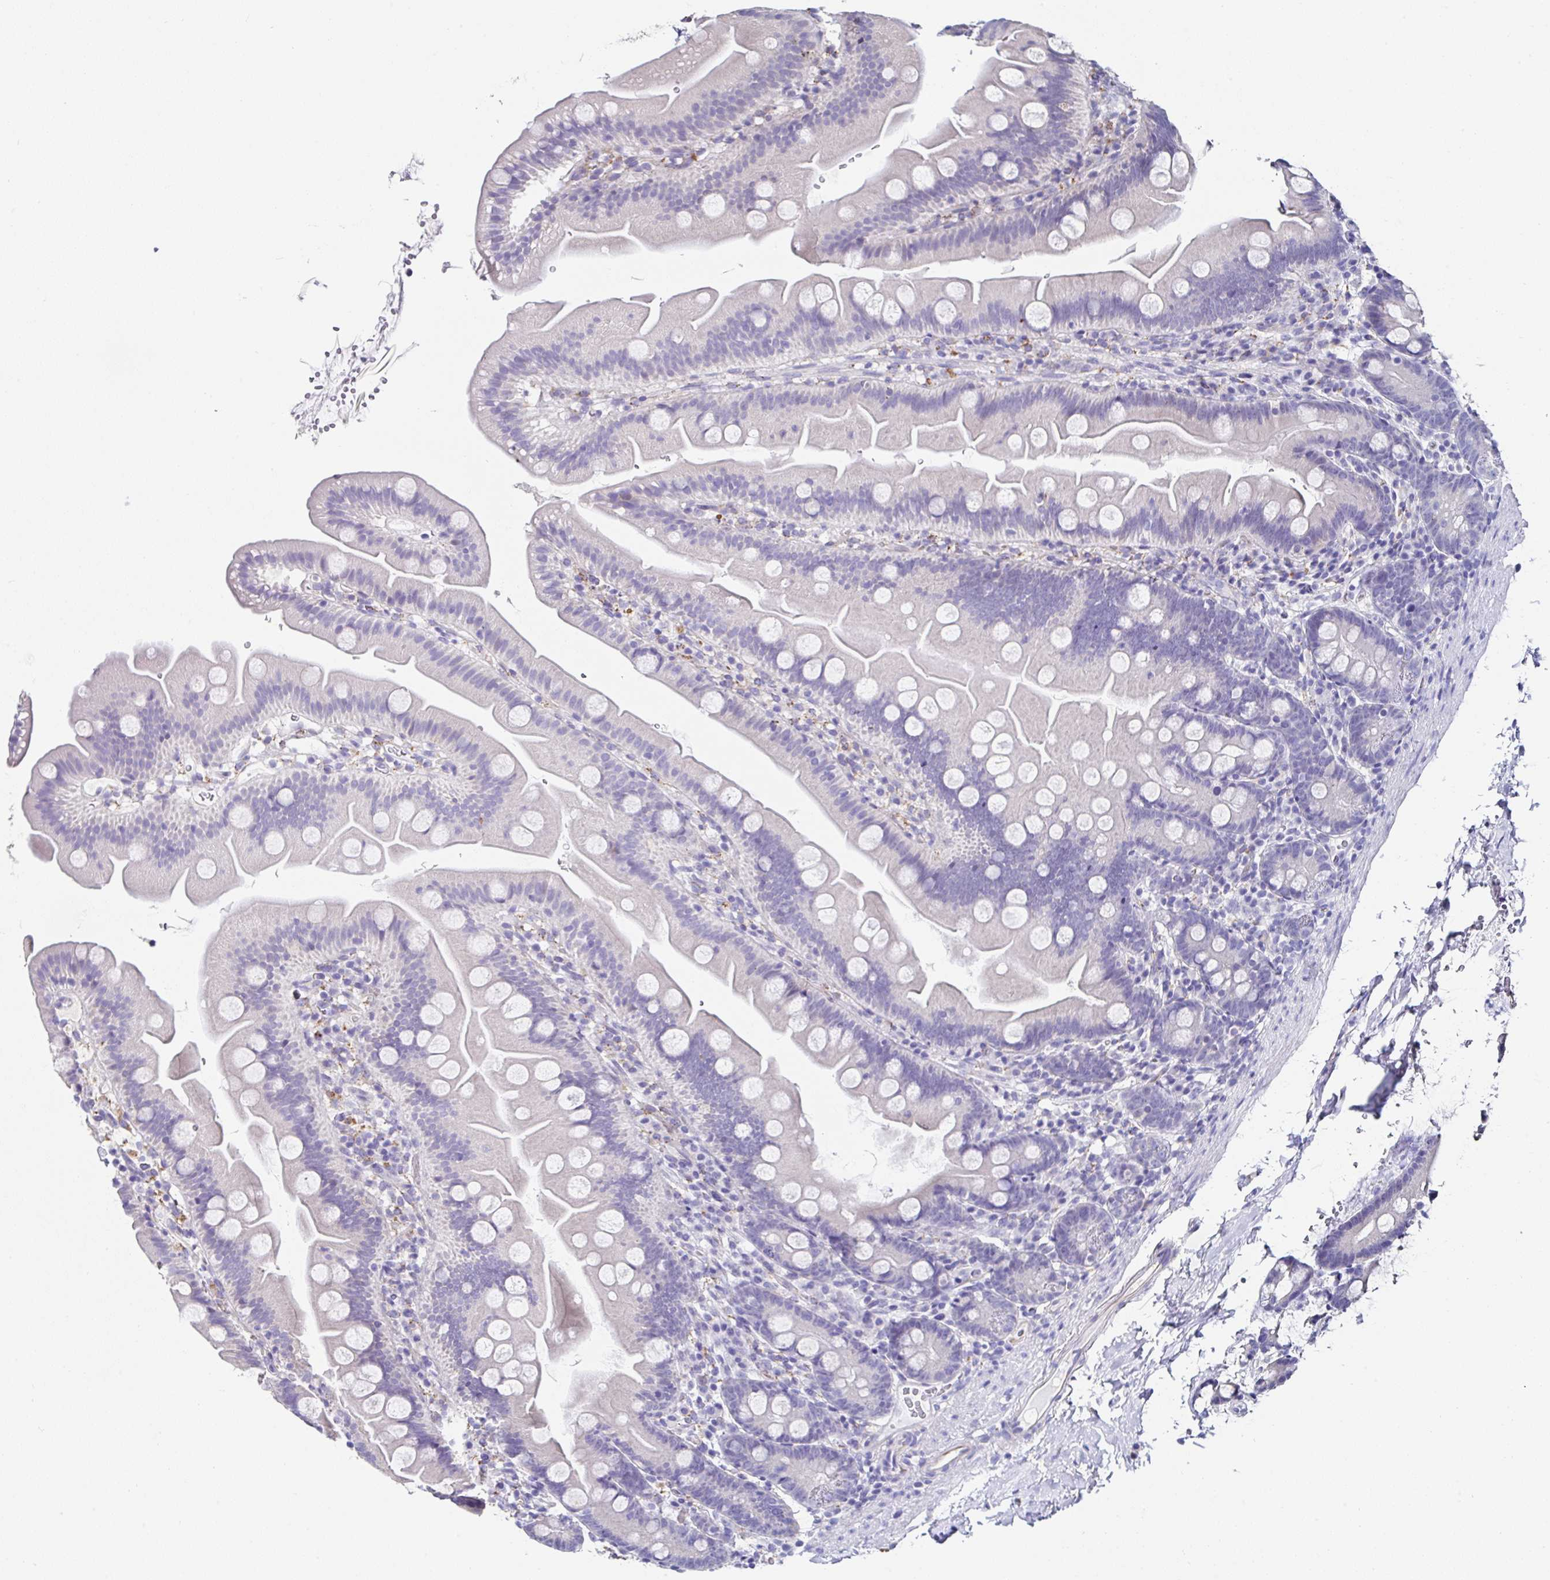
{"staining": {"intensity": "negative", "quantity": "none", "location": "none"}, "tissue": "small intestine", "cell_type": "Glandular cells", "image_type": "normal", "snomed": [{"axis": "morphology", "description": "Normal tissue, NOS"}, {"axis": "topography", "description": "Small intestine"}], "caption": "Glandular cells show no significant positivity in benign small intestine. (Brightfield microscopy of DAB (3,3'-diaminobenzidine) IHC at high magnification).", "gene": "TMPRSS11E", "patient": {"sex": "female", "age": 68}}